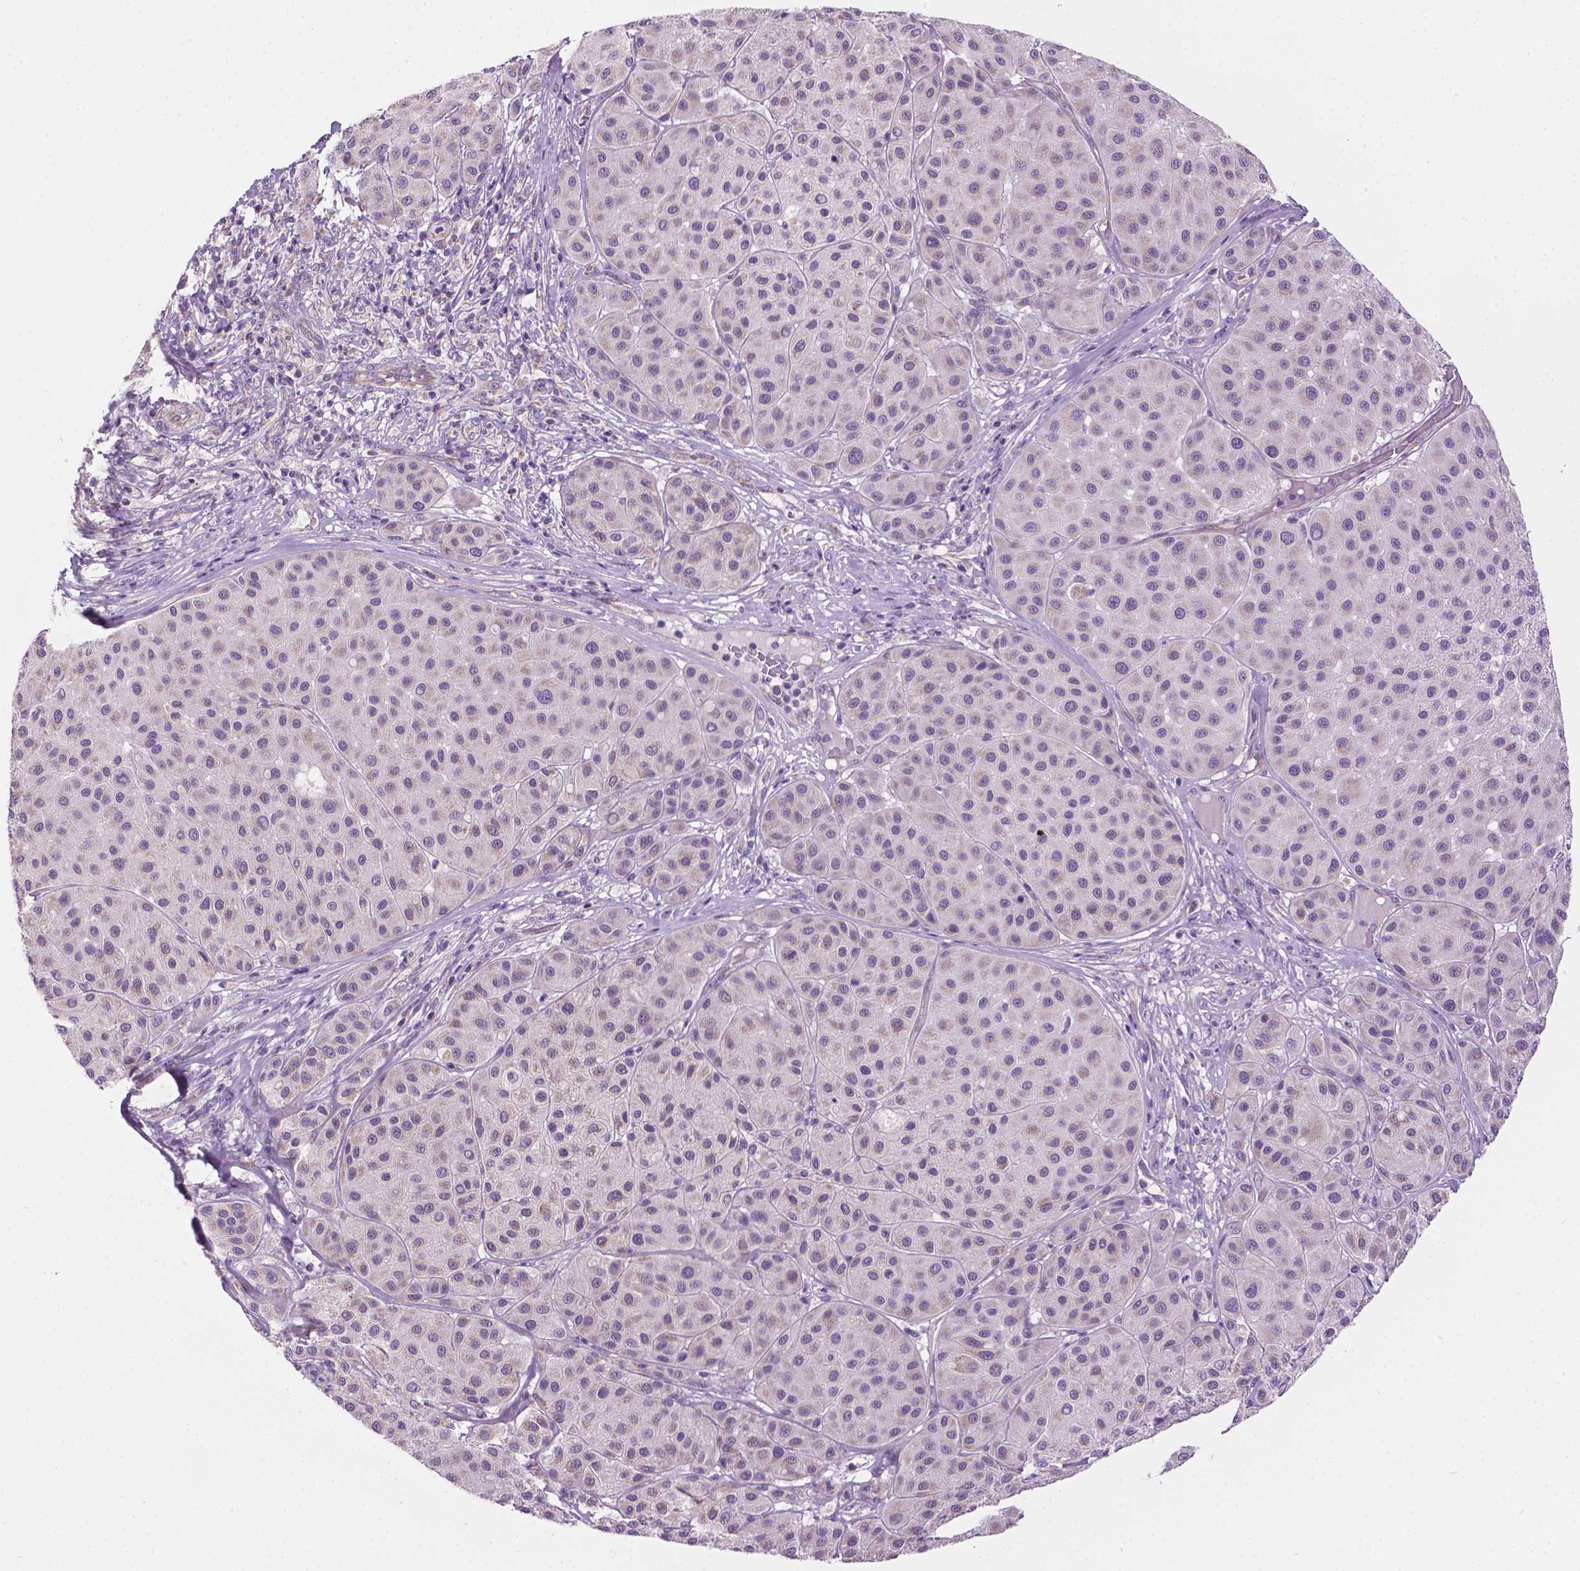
{"staining": {"intensity": "negative", "quantity": "none", "location": "none"}, "tissue": "melanoma", "cell_type": "Tumor cells", "image_type": "cancer", "snomed": [{"axis": "morphology", "description": "Malignant melanoma, Metastatic site"}, {"axis": "topography", "description": "Smooth muscle"}], "caption": "Malignant melanoma (metastatic site) was stained to show a protein in brown. There is no significant expression in tumor cells.", "gene": "CSPG5", "patient": {"sex": "male", "age": 41}}